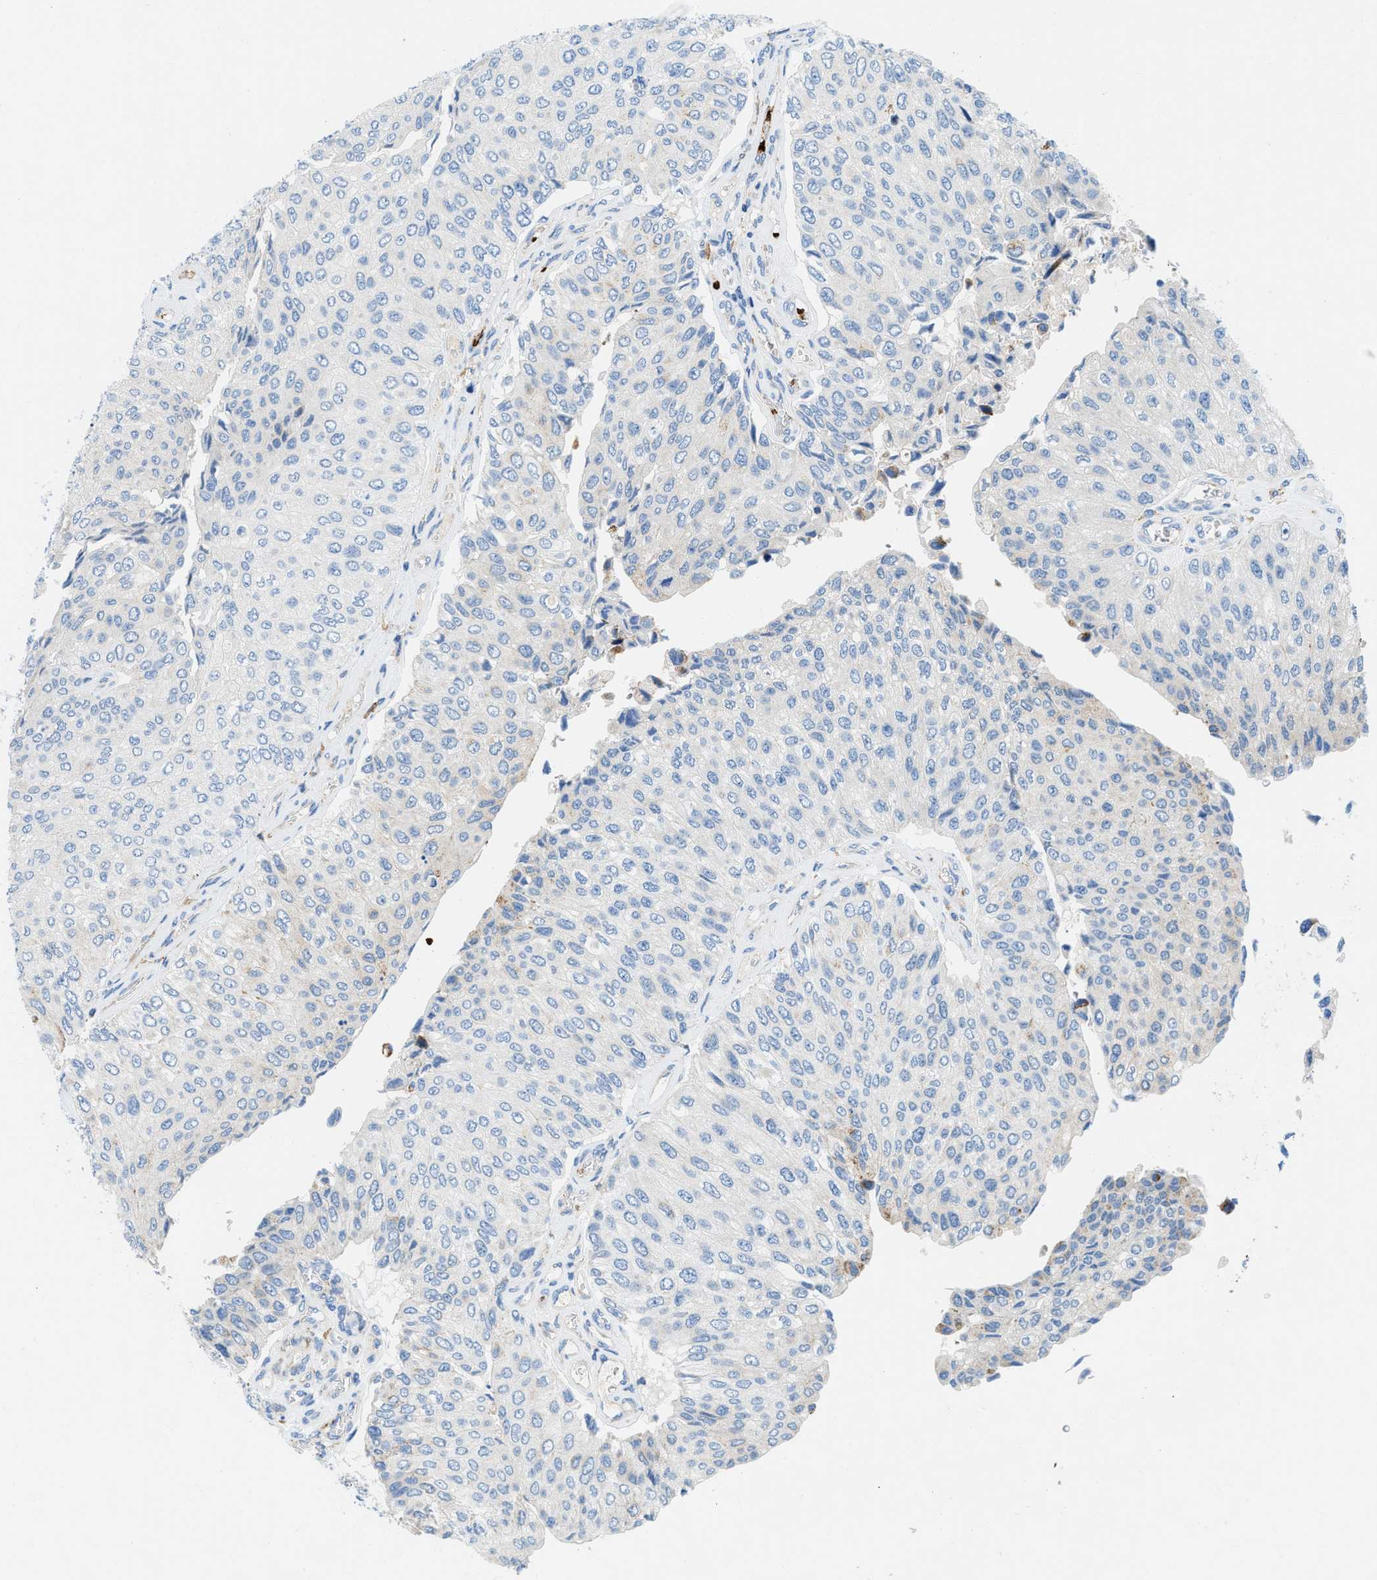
{"staining": {"intensity": "negative", "quantity": "none", "location": "none"}, "tissue": "urothelial cancer", "cell_type": "Tumor cells", "image_type": "cancer", "snomed": [{"axis": "morphology", "description": "Urothelial carcinoma, High grade"}, {"axis": "topography", "description": "Kidney"}, {"axis": "topography", "description": "Urinary bladder"}], "caption": "Protein analysis of urothelial carcinoma (high-grade) exhibits no significant expression in tumor cells. (DAB (3,3'-diaminobenzidine) immunohistochemistry (IHC) visualized using brightfield microscopy, high magnification).", "gene": "ZNF831", "patient": {"sex": "male", "age": 77}}